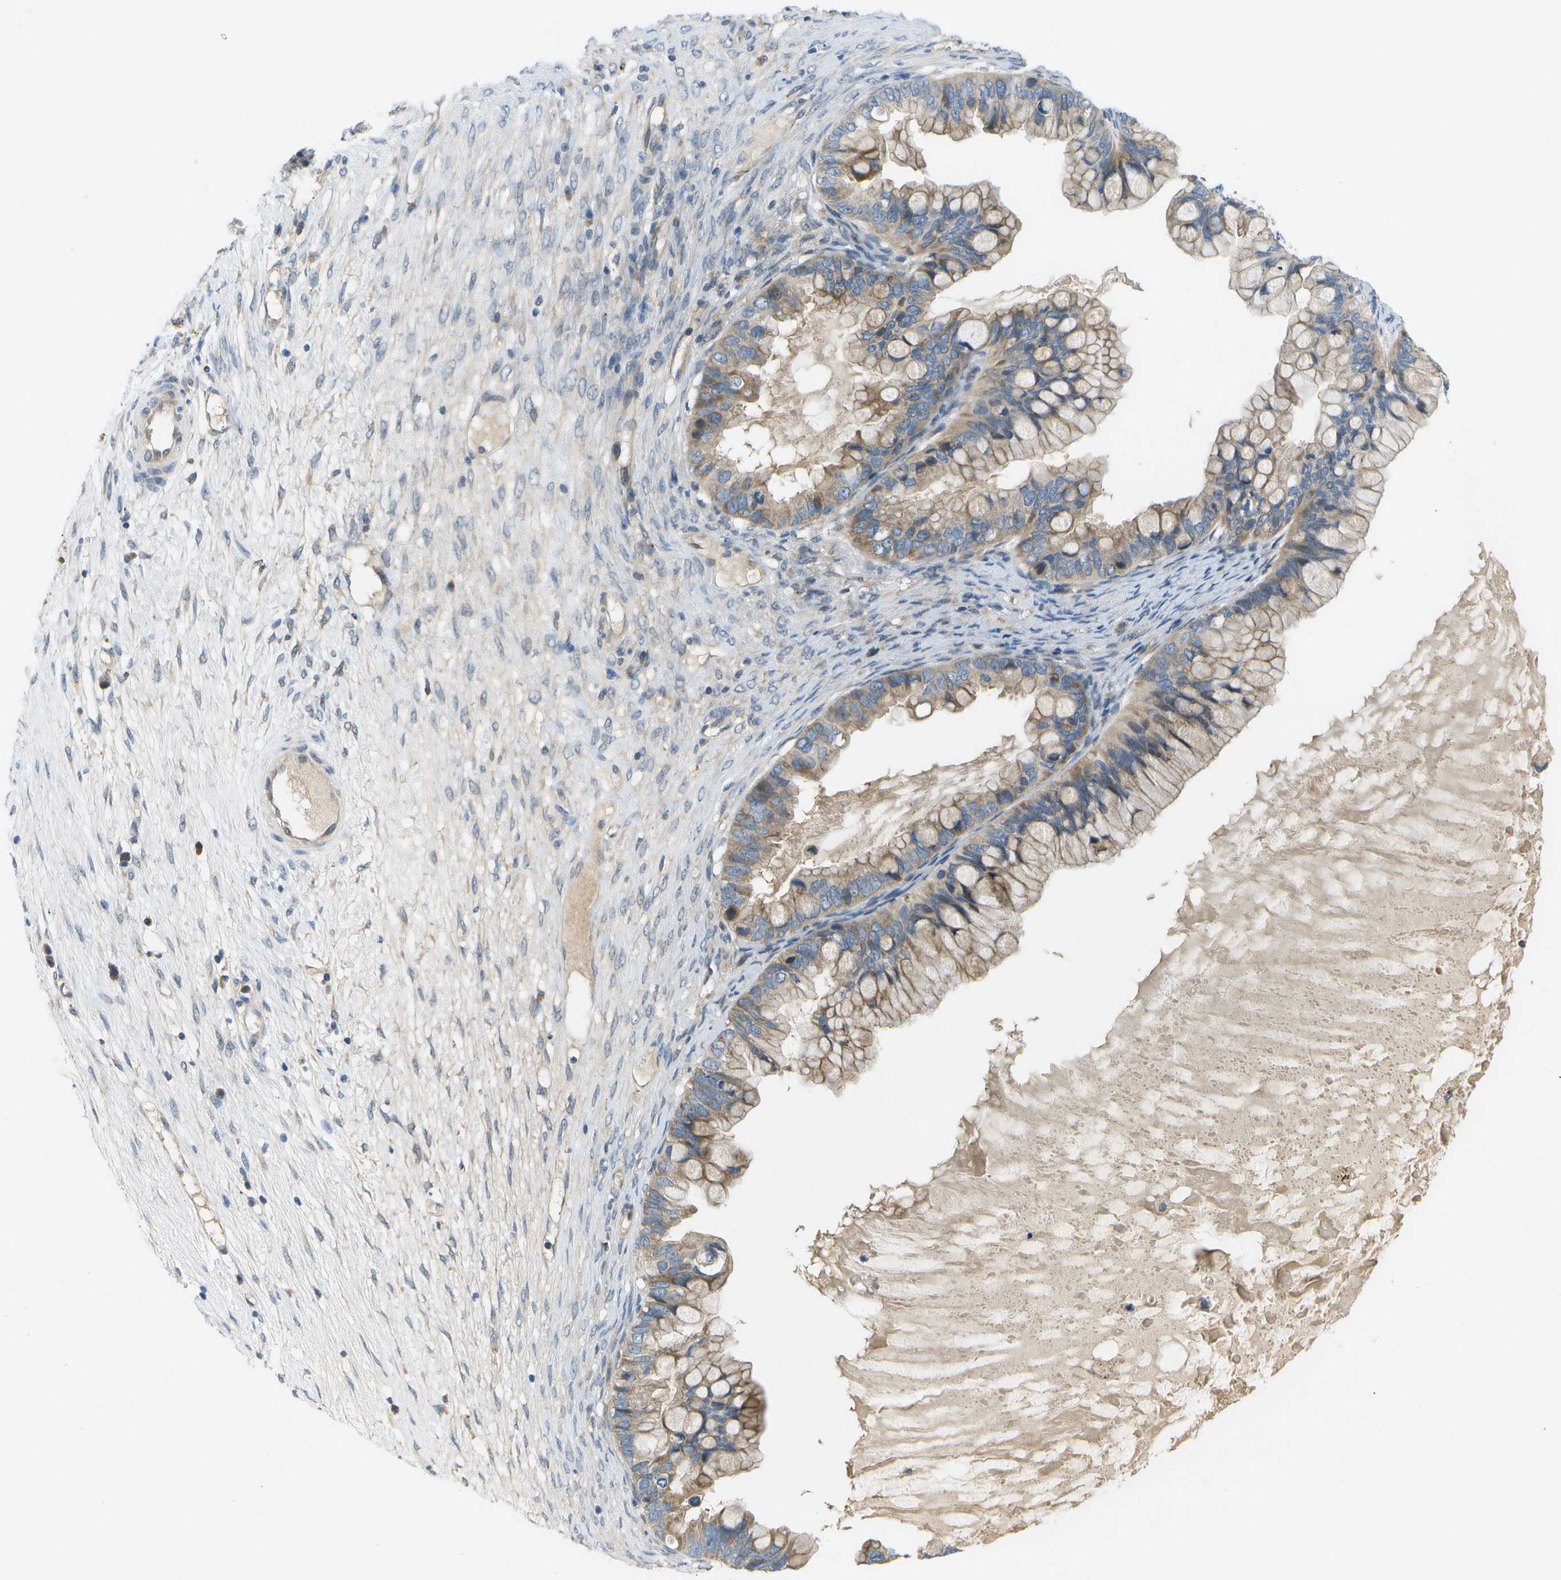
{"staining": {"intensity": "weak", "quantity": ">75%", "location": "cytoplasmic/membranous"}, "tissue": "ovarian cancer", "cell_type": "Tumor cells", "image_type": "cancer", "snomed": [{"axis": "morphology", "description": "Cystadenocarcinoma, mucinous, NOS"}, {"axis": "topography", "description": "Ovary"}], "caption": "This is a photomicrograph of immunohistochemistry (IHC) staining of ovarian cancer (mucinous cystadenocarcinoma), which shows weak staining in the cytoplasmic/membranous of tumor cells.", "gene": "SLC25A20", "patient": {"sex": "female", "age": 80}}